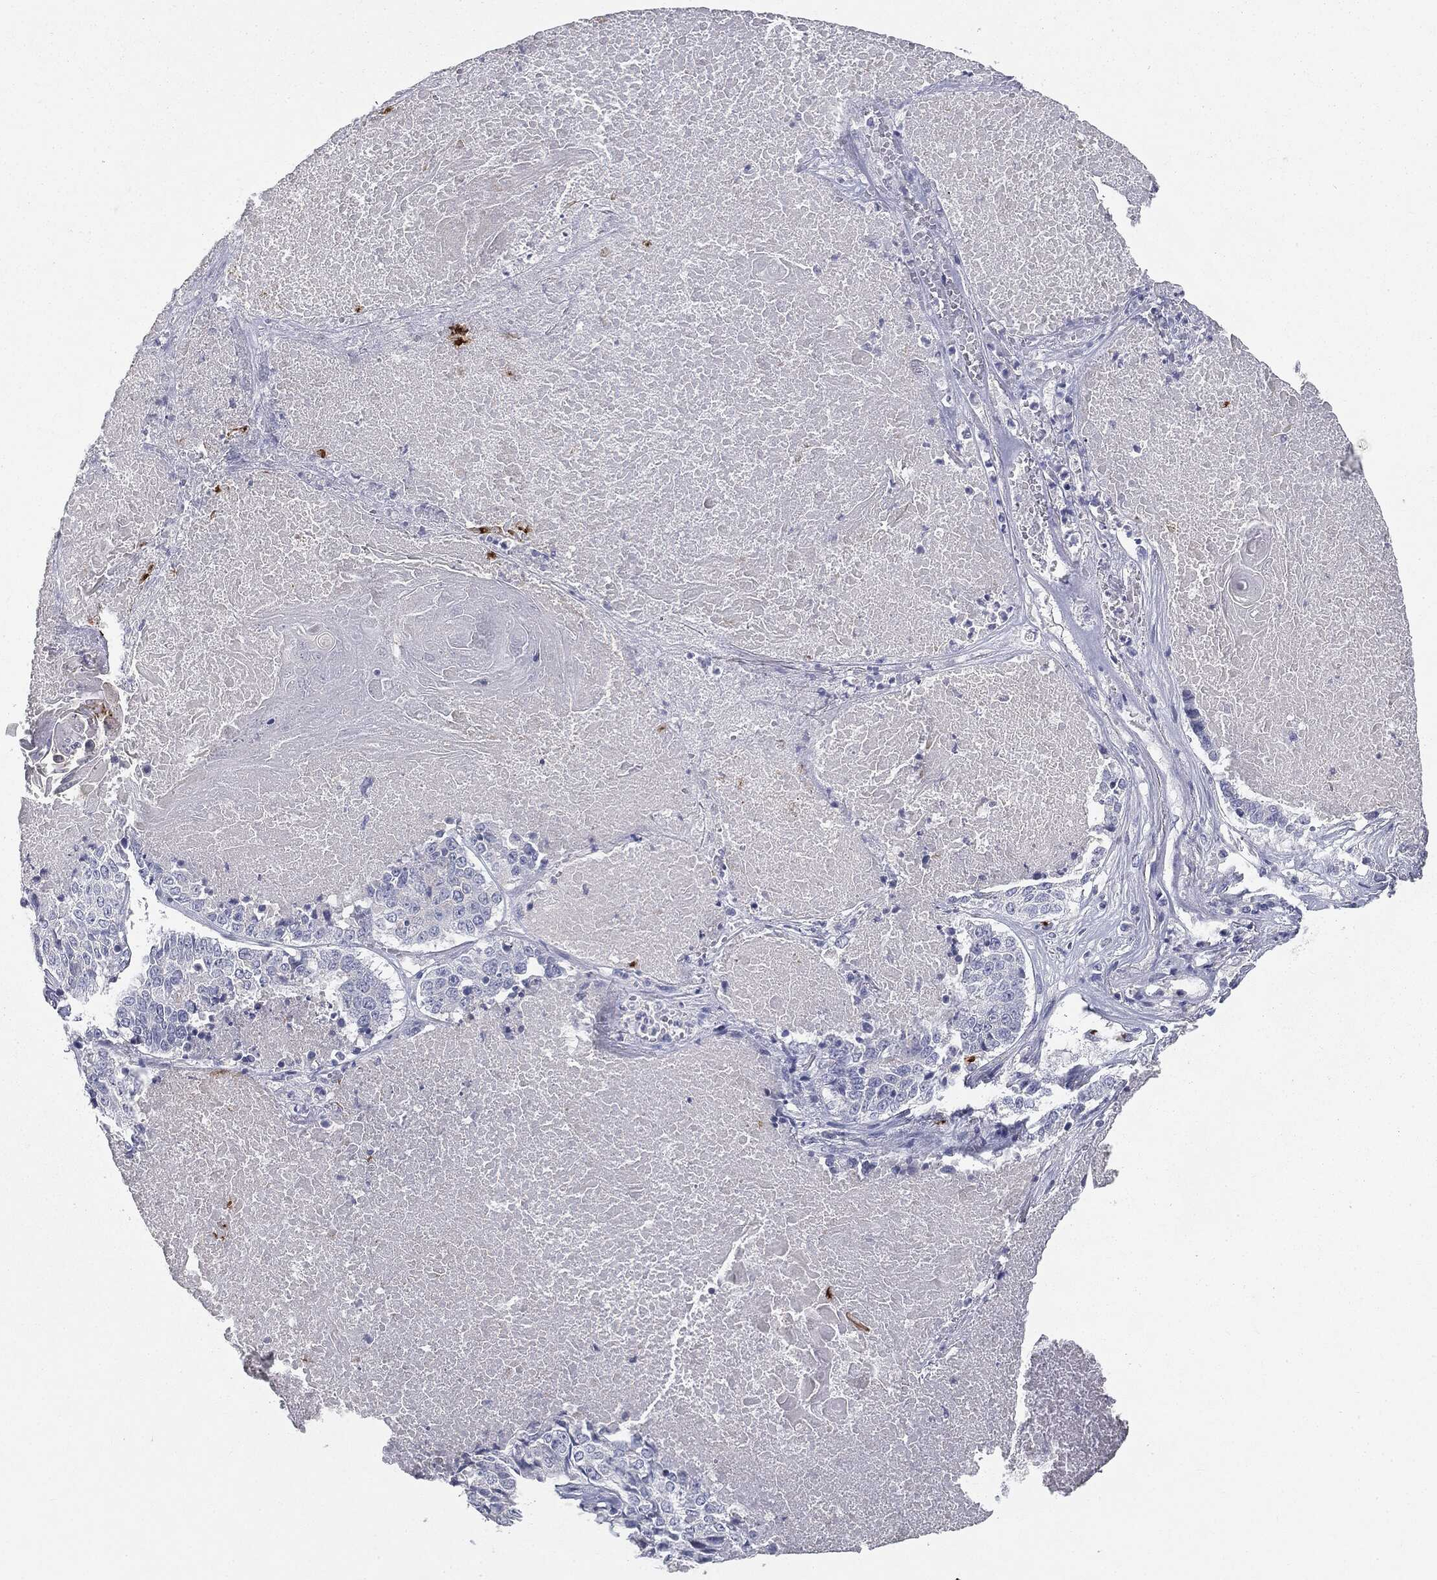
{"staining": {"intensity": "negative", "quantity": "none", "location": "none"}, "tissue": "lung cancer", "cell_type": "Tumor cells", "image_type": "cancer", "snomed": [{"axis": "morphology", "description": "Squamous cell carcinoma, NOS"}, {"axis": "topography", "description": "Lung"}], "caption": "A histopathology image of human squamous cell carcinoma (lung) is negative for staining in tumor cells.", "gene": "MUC1", "patient": {"sex": "male", "age": 64}}